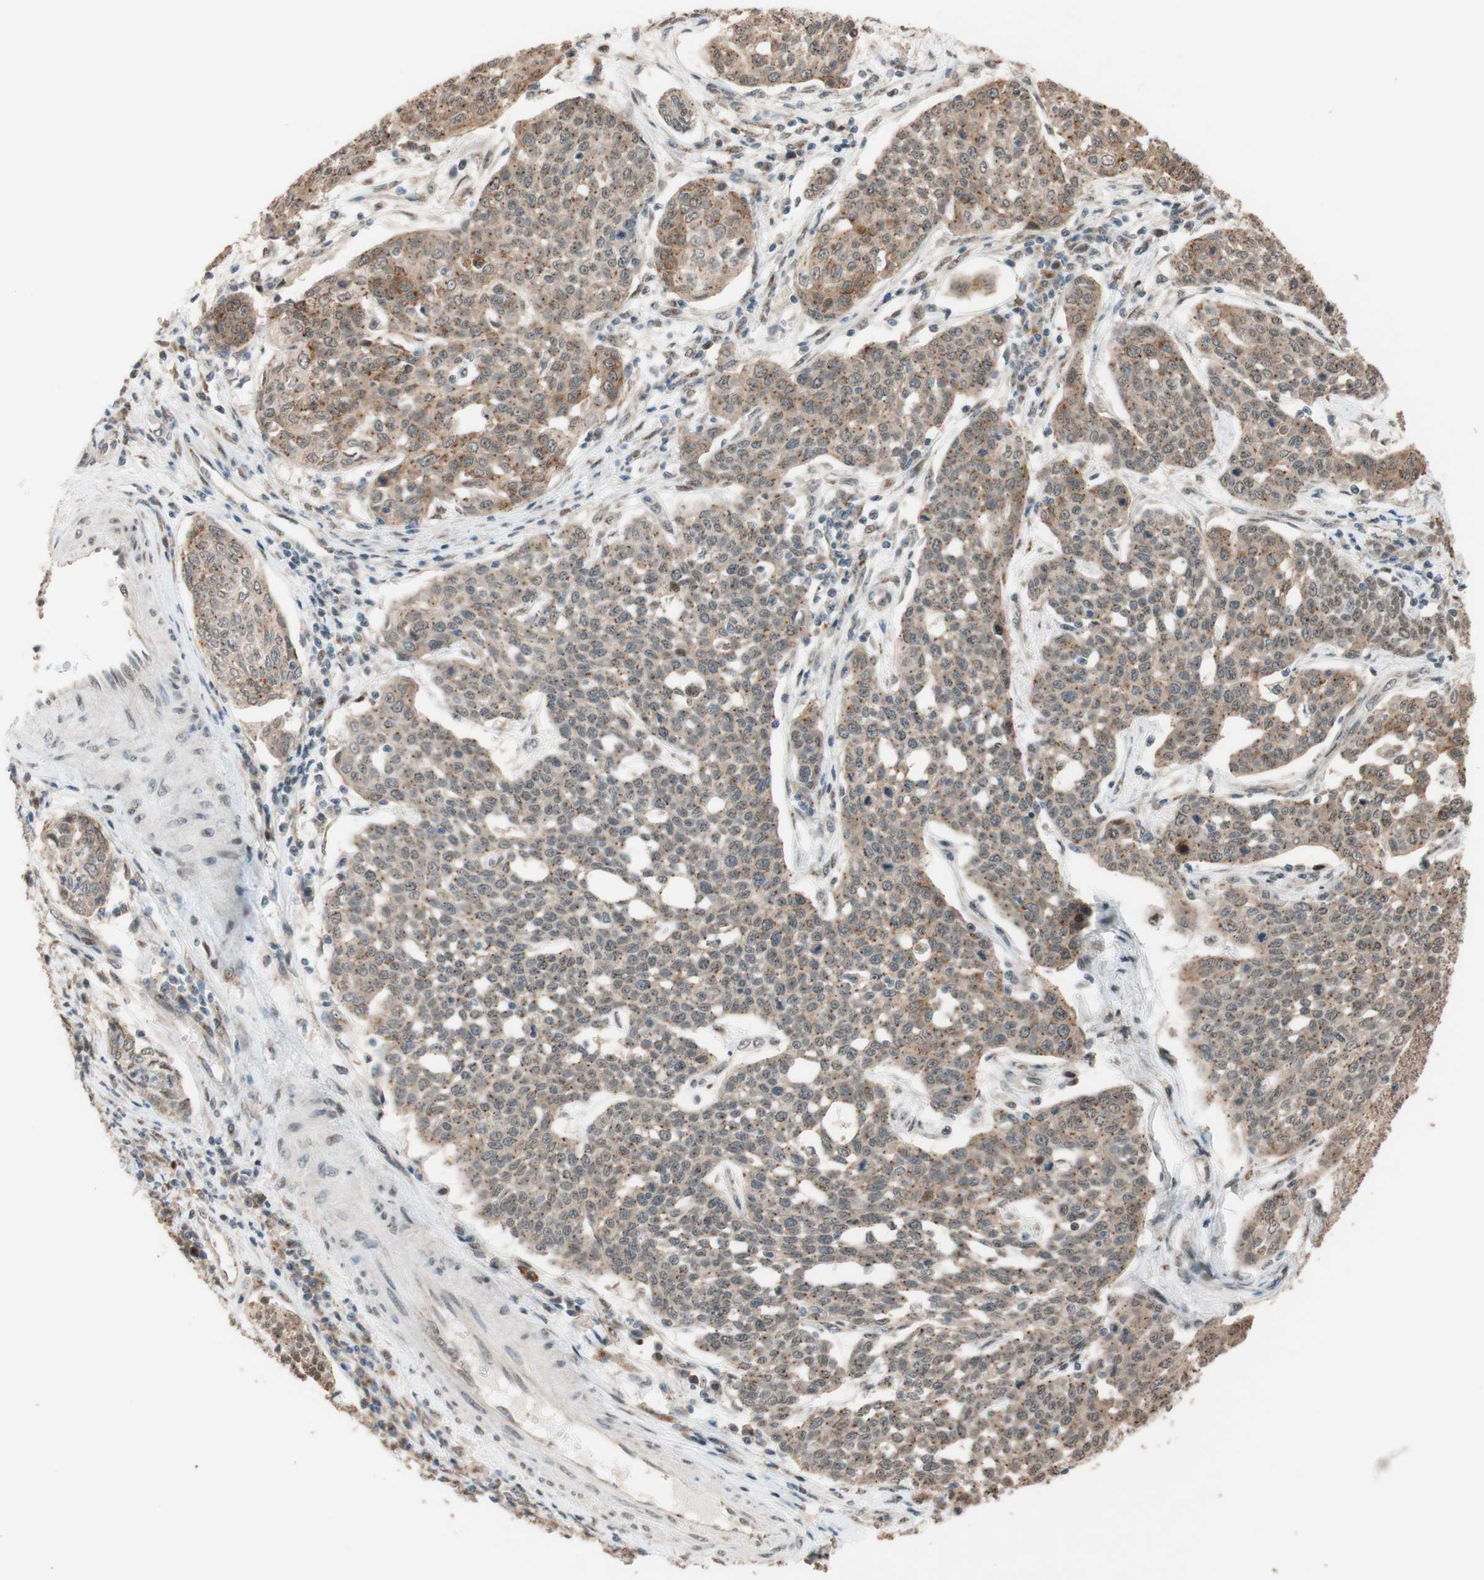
{"staining": {"intensity": "moderate", "quantity": "25%-75%", "location": "cytoplasmic/membranous"}, "tissue": "cervical cancer", "cell_type": "Tumor cells", "image_type": "cancer", "snomed": [{"axis": "morphology", "description": "Squamous cell carcinoma, NOS"}, {"axis": "topography", "description": "Cervix"}], "caption": "Cervical cancer (squamous cell carcinoma) was stained to show a protein in brown. There is medium levels of moderate cytoplasmic/membranous expression in approximately 25%-75% of tumor cells.", "gene": "CCNC", "patient": {"sex": "female", "age": 34}}